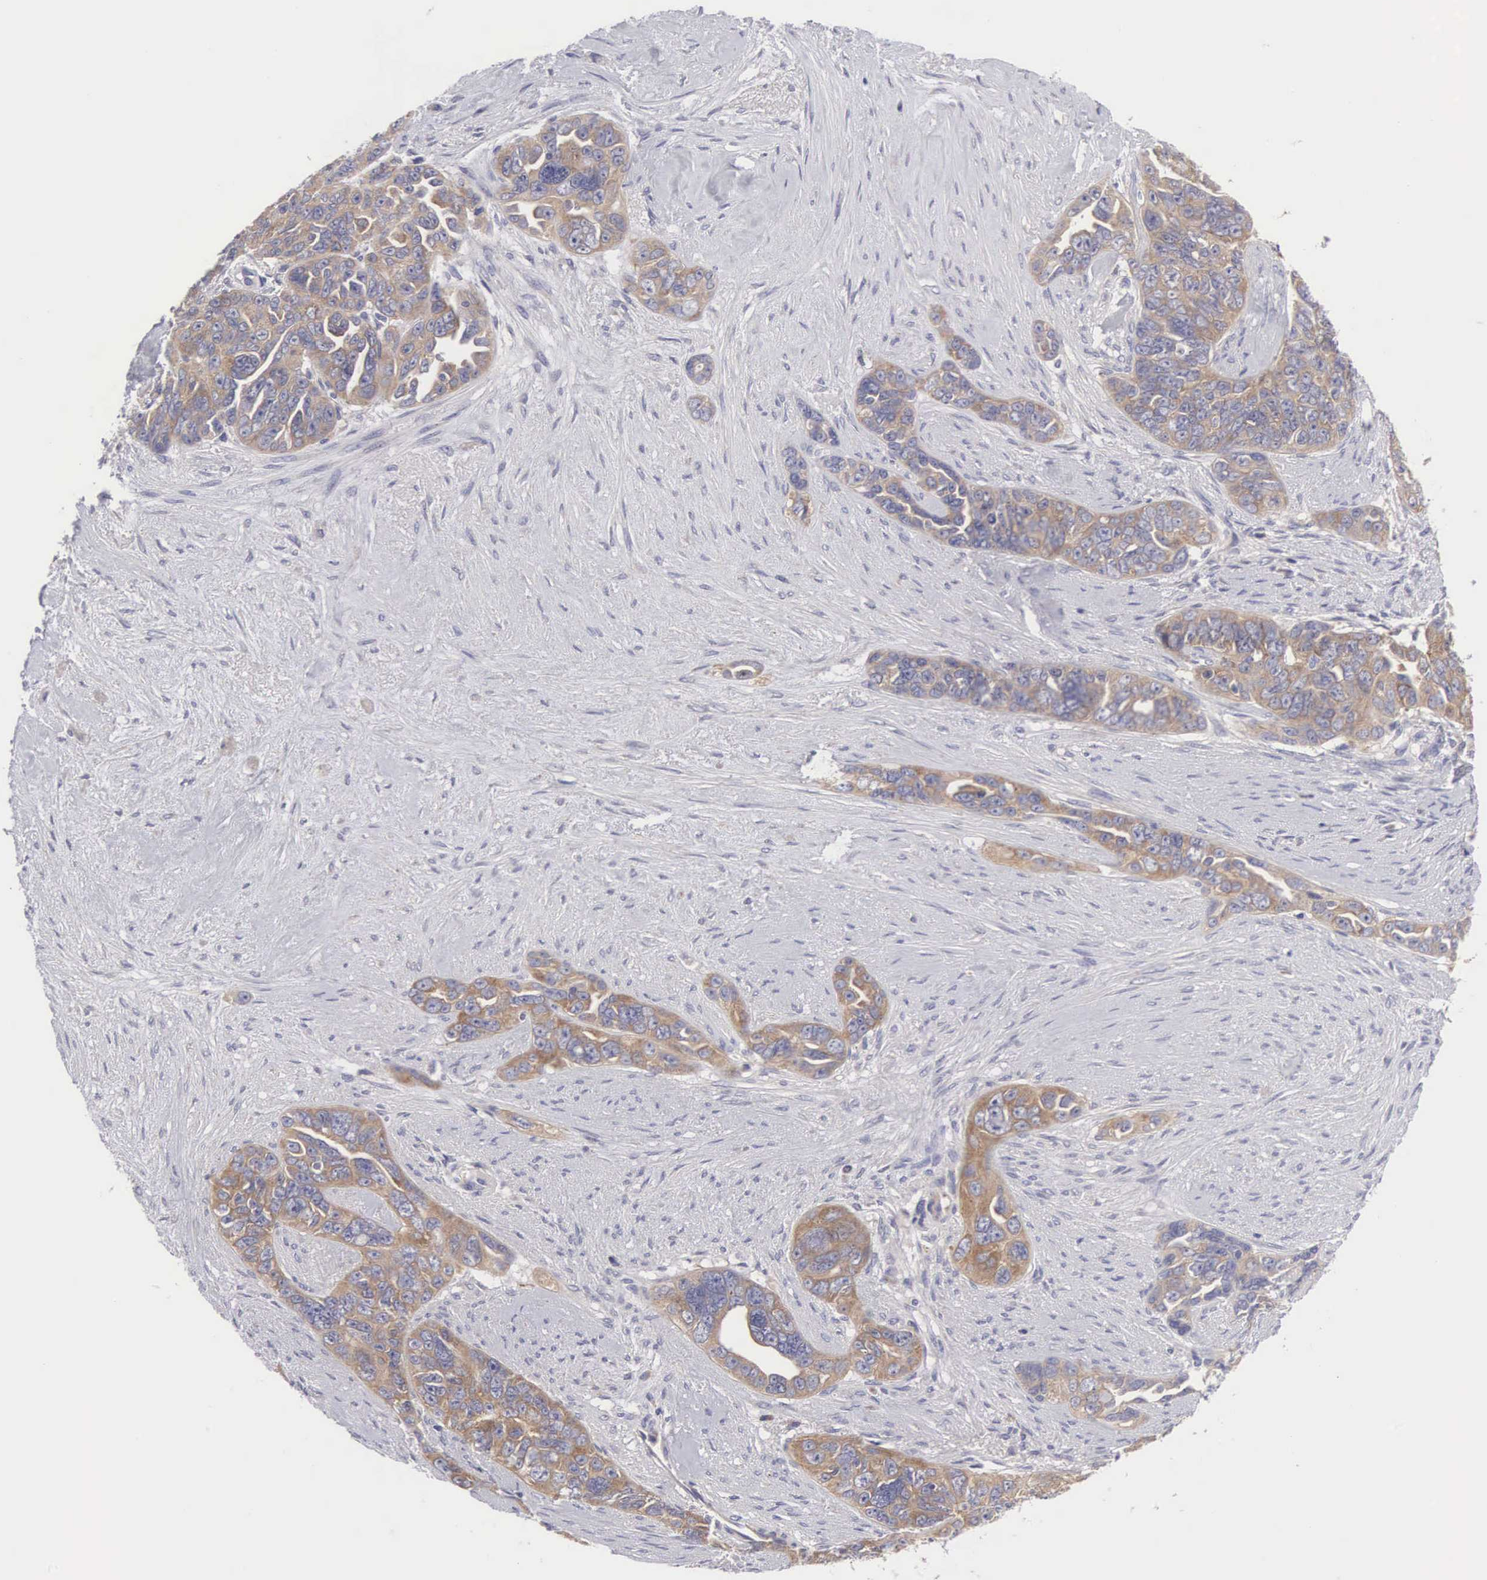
{"staining": {"intensity": "moderate", "quantity": "25%-75%", "location": "cytoplasmic/membranous"}, "tissue": "ovarian cancer", "cell_type": "Tumor cells", "image_type": "cancer", "snomed": [{"axis": "morphology", "description": "Cystadenocarcinoma, serous, NOS"}, {"axis": "topography", "description": "Ovary"}], "caption": "Protein expression analysis of human ovarian serous cystadenocarcinoma reveals moderate cytoplasmic/membranous expression in approximately 25%-75% of tumor cells.", "gene": "TXLNG", "patient": {"sex": "female", "age": 63}}